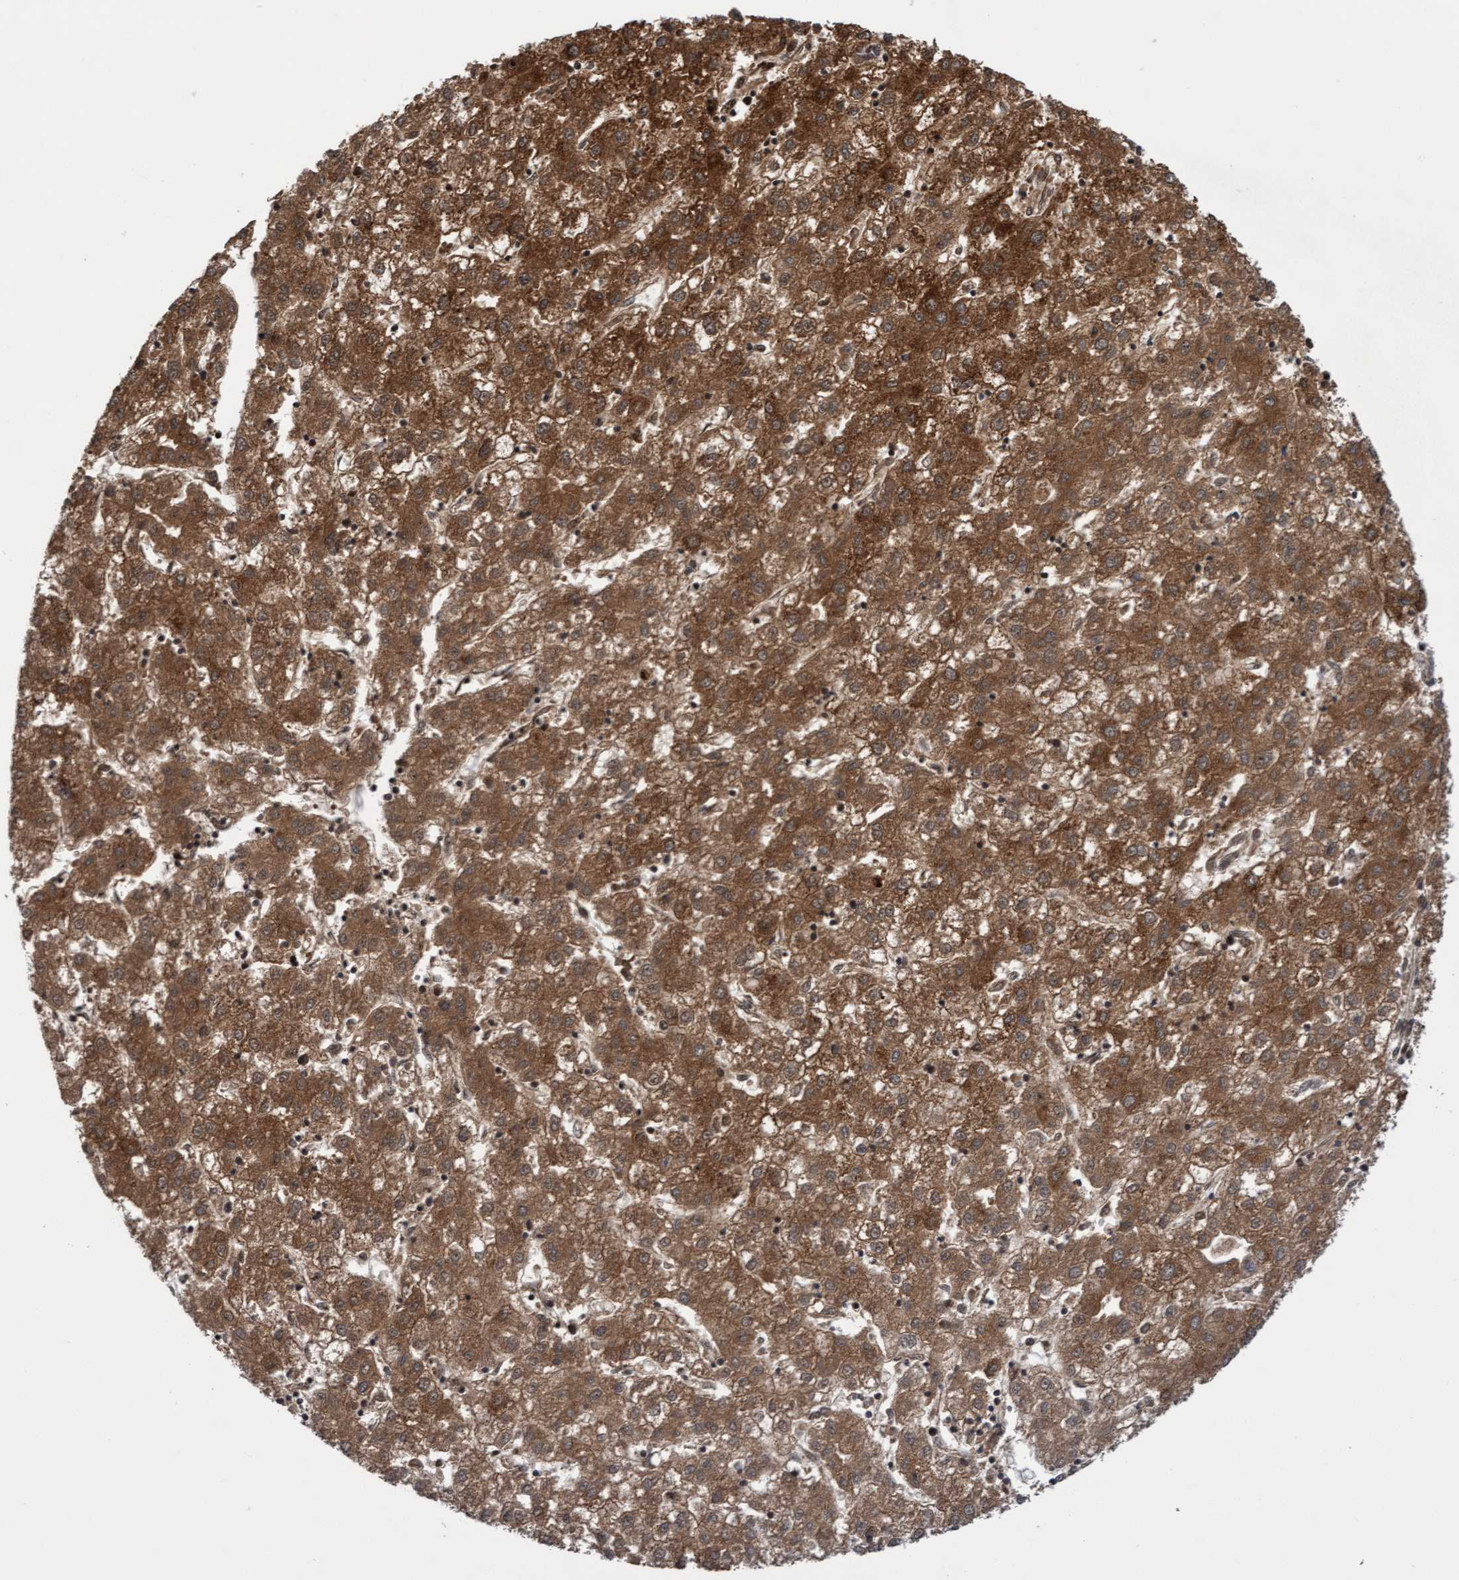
{"staining": {"intensity": "moderate", "quantity": ">75%", "location": "cytoplasmic/membranous"}, "tissue": "liver cancer", "cell_type": "Tumor cells", "image_type": "cancer", "snomed": [{"axis": "morphology", "description": "Carcinoma, Hepatocellular, NOS"}, {"axis": "topography", "description": "Liver"}], "caption": "Immunohistochemical staining of liver hepatocellular carcinoma demonstrates medium levels of moderate cytoplasmic/membranous protein positivity in approximately >75% of tumor cells. The staining is performed using DAB brown chromogen to label protein expression. The nuclei are counter-stained blue using hematoxylin.", "gene": "ITFG1", "patient": {"sex": "male", "age": 72}}